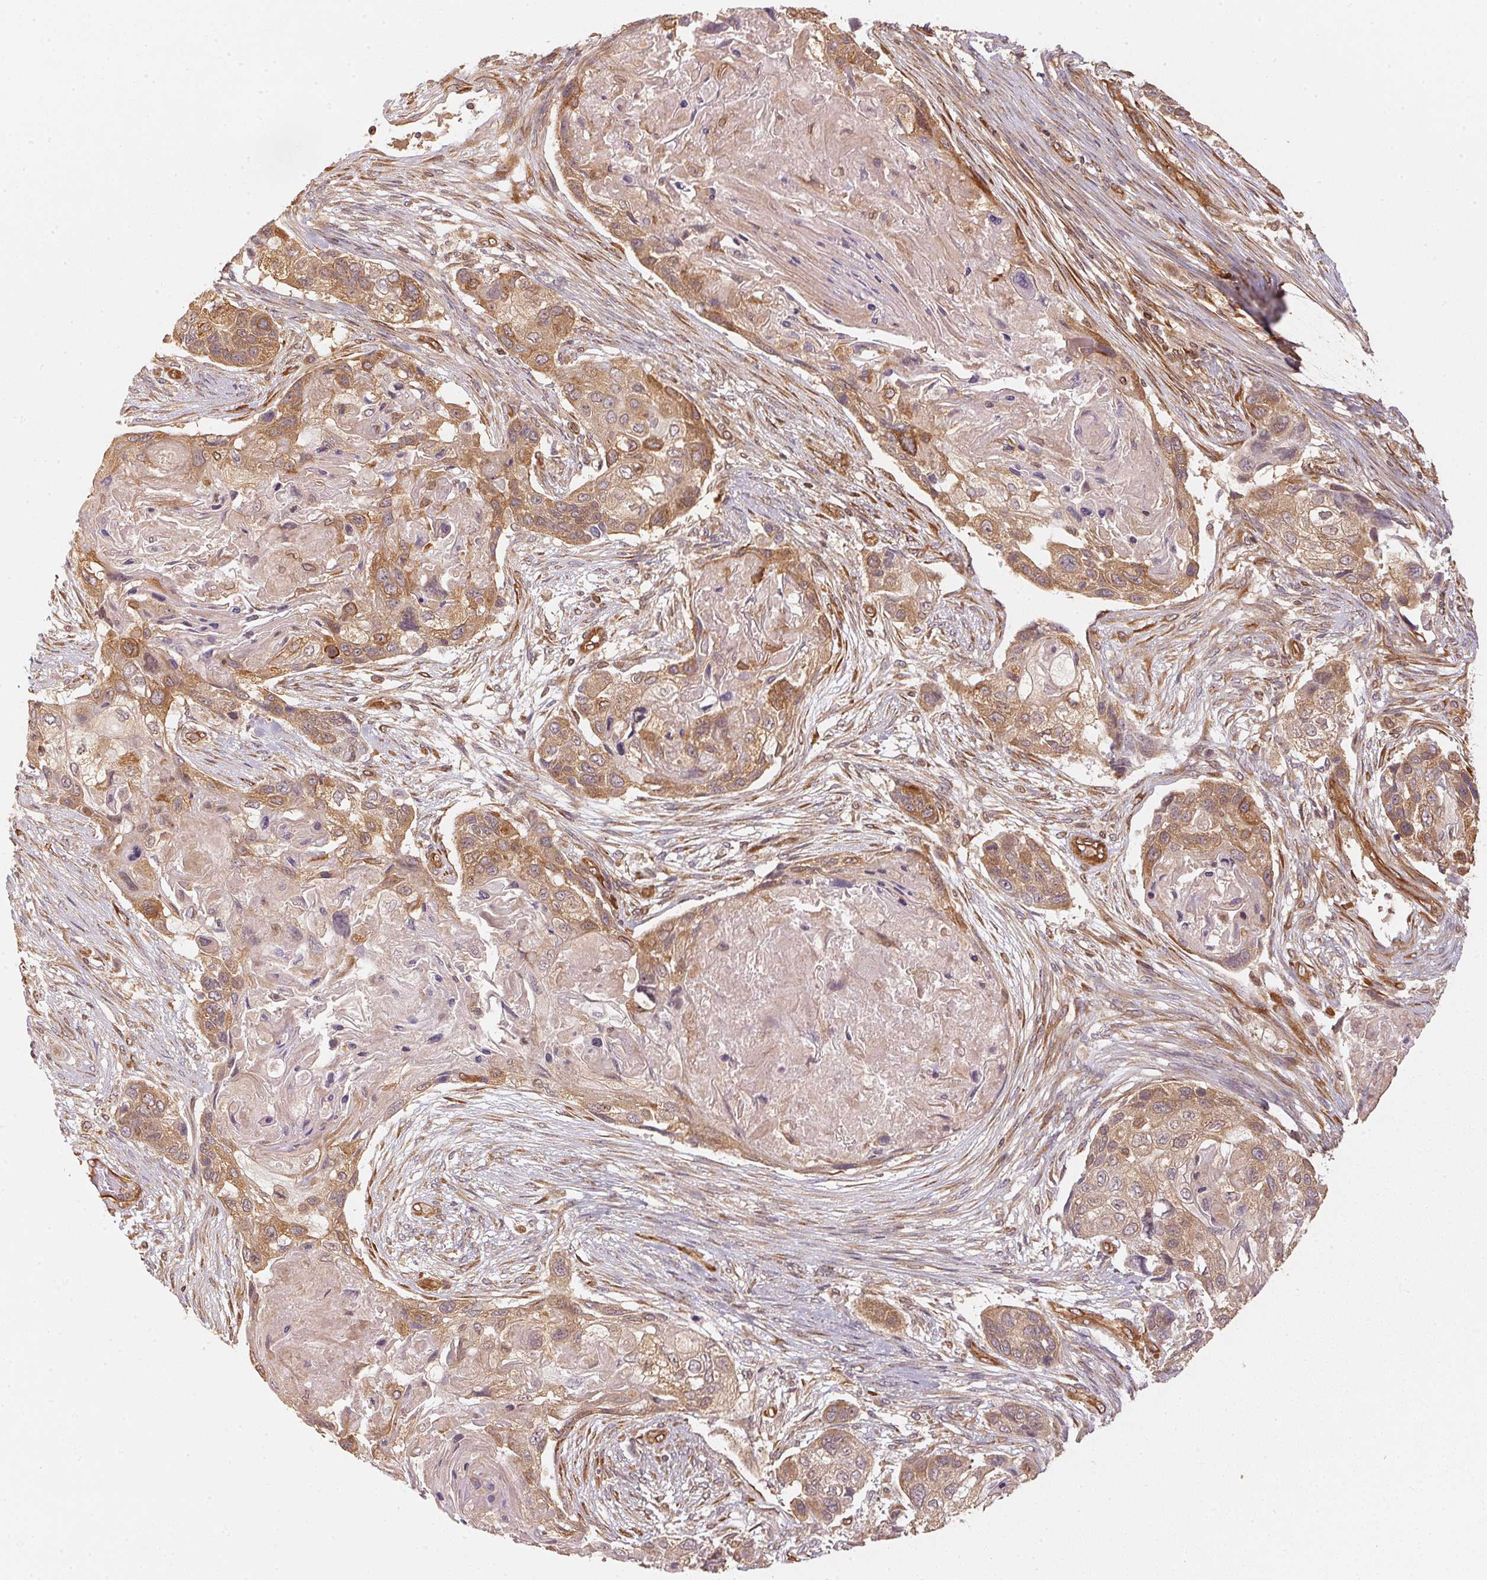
{"staining": {"intensity": "moderate", "quantity": "25%-75%", "location": "cytoplasmic/membranous"}, "tissue": "lung cancer", "cell_type": "Tumor cells", "image_type": "cancer", "snomed": [{"axis": "morphology", "description": "Squamous cell carcinoma, NOS"}, {"axis": "topography", "description": "Lung"}], "caption": "The photomicrograph reveals immunohistochemical staining of squamous cell carcinoma (lung). There is moderate cytoplasmic/membranous staining is seen in approximately 25%-75% of tumor cells.", "gene": "STRN4", "patient": {"sex": "male", "age": 69}}